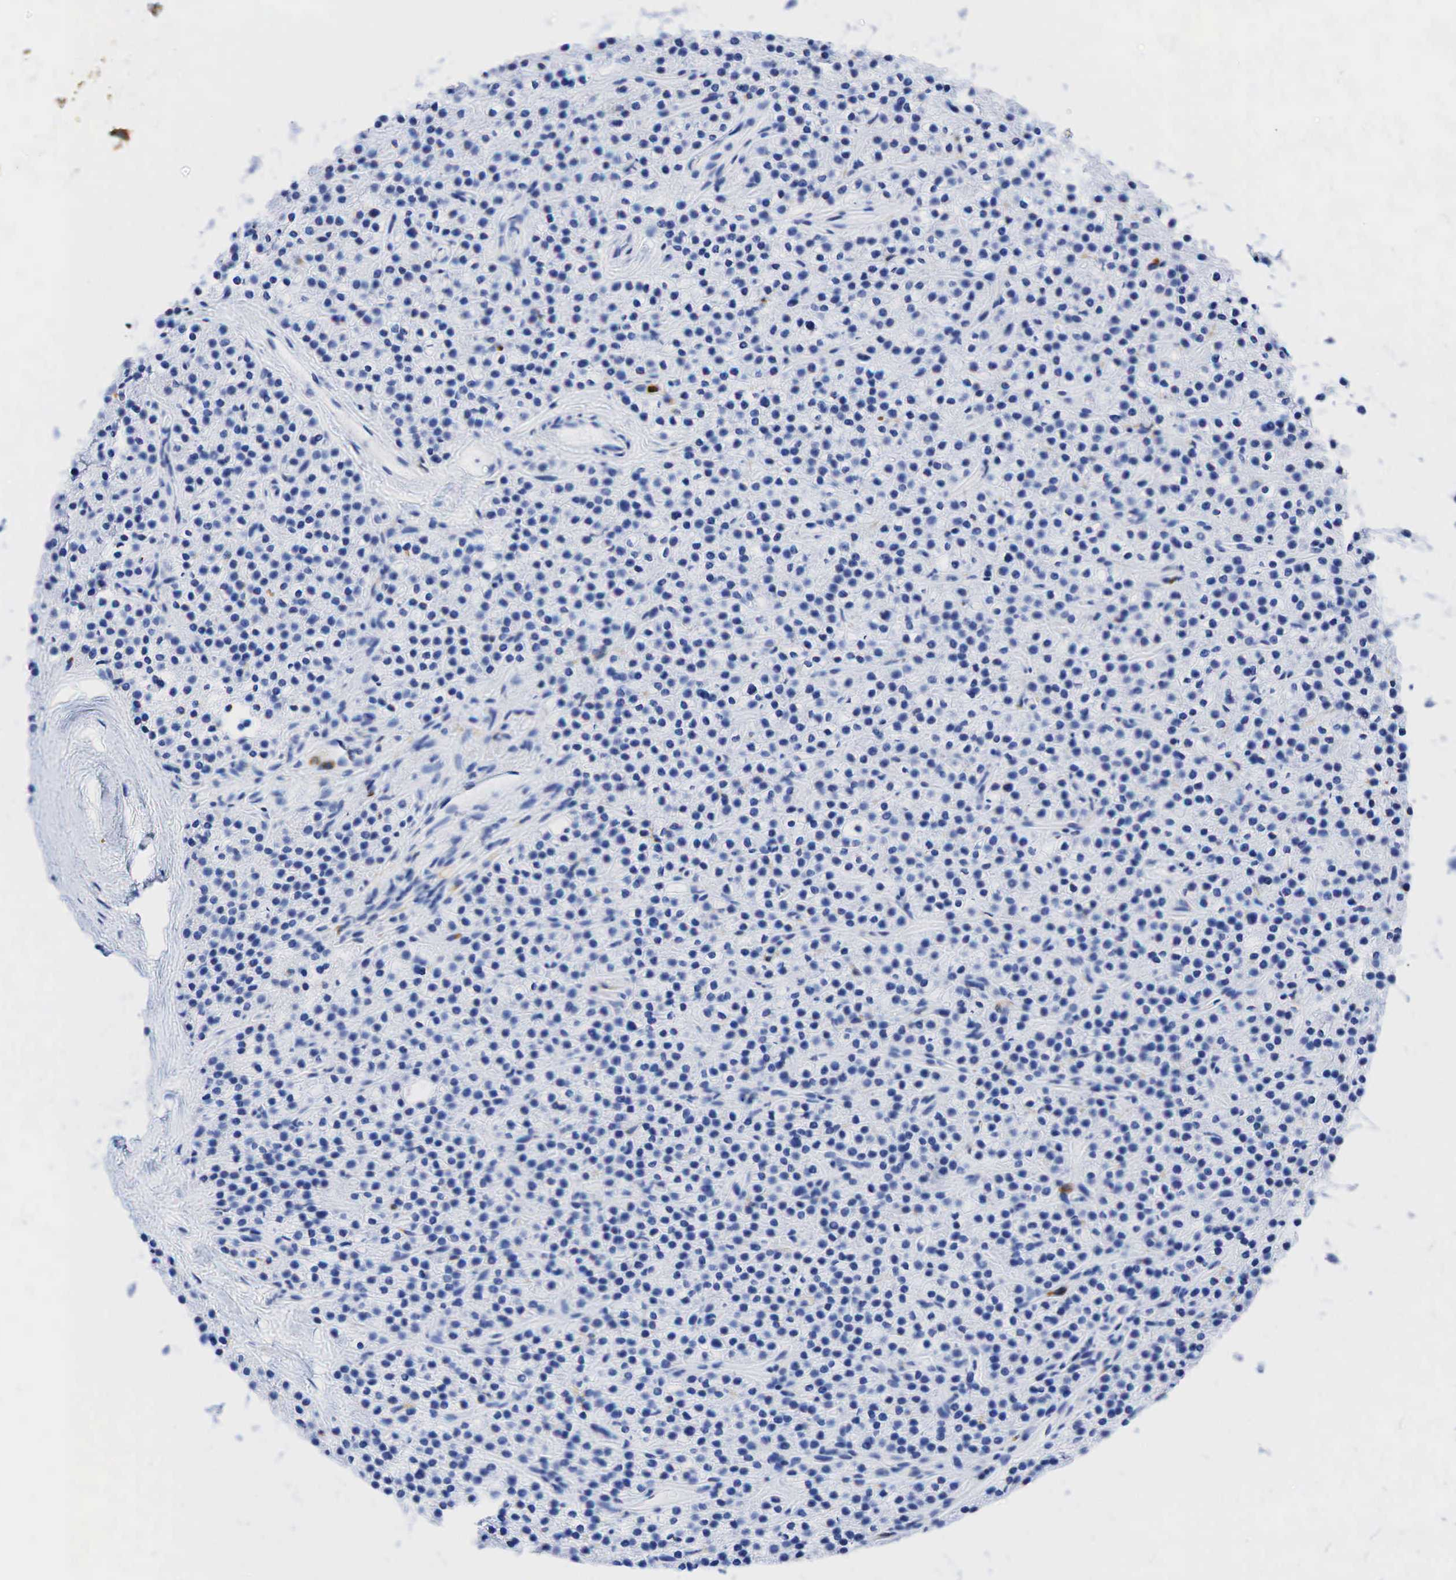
{"staining": {"intensity": "negative", "quantity": "none", "location": "none"}, "tissue": "parathyroid gland", "cell_type": "Glandular cells", "image_type": "normal", "snomed": [{"axis": "morphology", "description": "Normal tissue, NOS"}, {"axis": "topography", "description": "Parathyroid gland"}], "caption": "IHC histopathology image of benign human parathyroid gland stained for a protein (brown), which shows no staining in glandular cells. (DAB (3,3'-diaminobenzidine) immunohistochemistry (IHC), high magnification).", "gene": "CD68", "patient": {"sex": "female", "age": 54}}